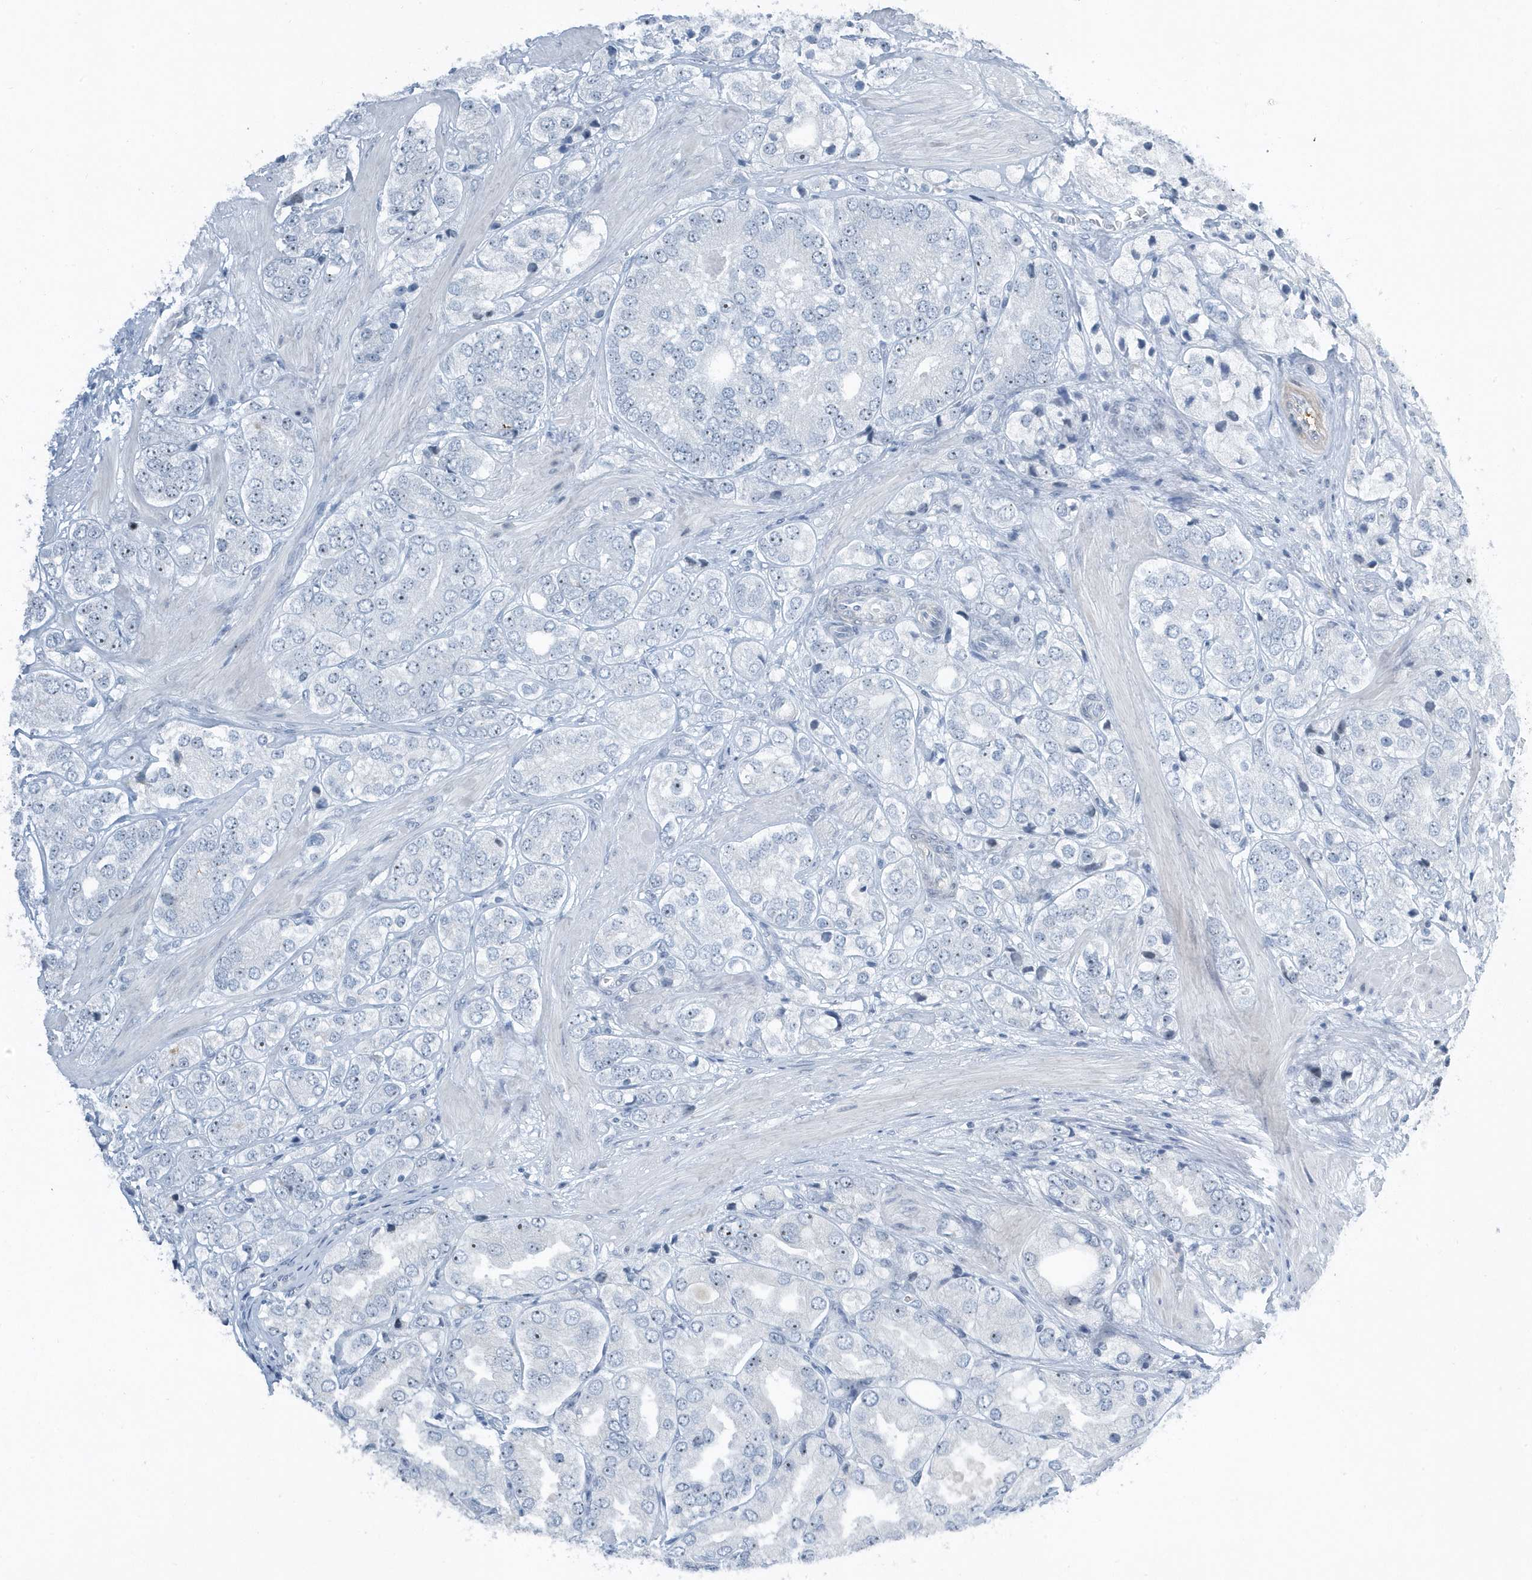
{"staining": {"intensity": "negative", "quantity": "none", "location": "none"}, "tissue": "prostate cancer", "cell_type": "Tumor cells", "image_type": "cancer", "snomed": [{"axis": "morphology", "description": "Adenocarcinoma, High grade"}, {"axis": "topography", "description": "Prostate"}], "caption": "IHC of human prostate cancer (high-grade adenocarcinoma) displays no expression in tumor cells.", "gene": "RPF2", "patient": {"sex": "male", "age": 50}}